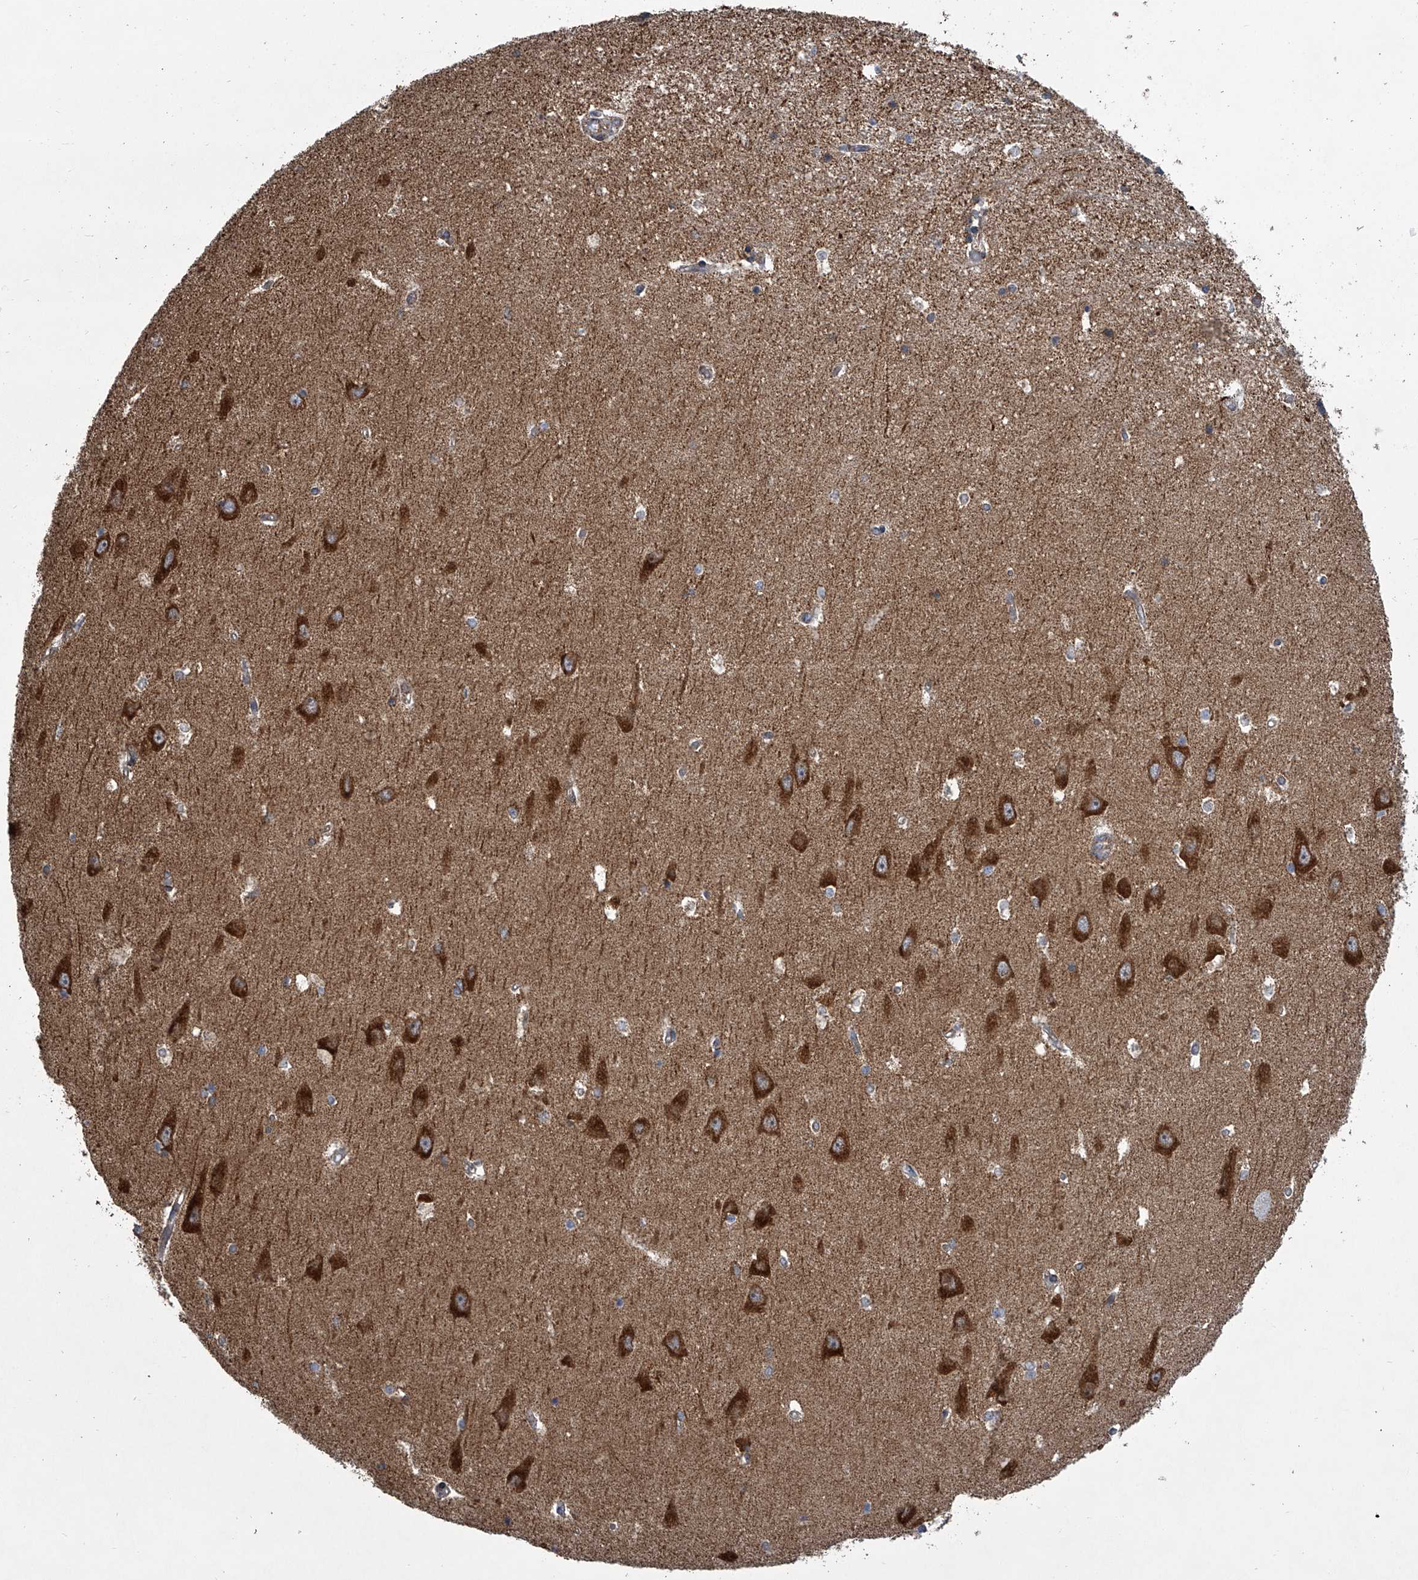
{"staining": {"intensity": "moderate", "quantity": "<25%", "location": "cytoplasmic/membranous"}, "tissue": "hippocampus", "cell_type": "Glial cells", "image_type": "normal", "snomed": [{"axis": "morphology", "description": "Normal tissue, NOS"}, {"axis": "topography", "description": "Hippocampus"}], "caption": "Approximately <25% of glial cells in unremarkable hippocampus exhibit moderate cytoplasmic/membranous protein positivity as visualized by brown immunohistochemical staining.", "gene": "ZC3H15", "patient": {"sex": "male", "age": 45}}